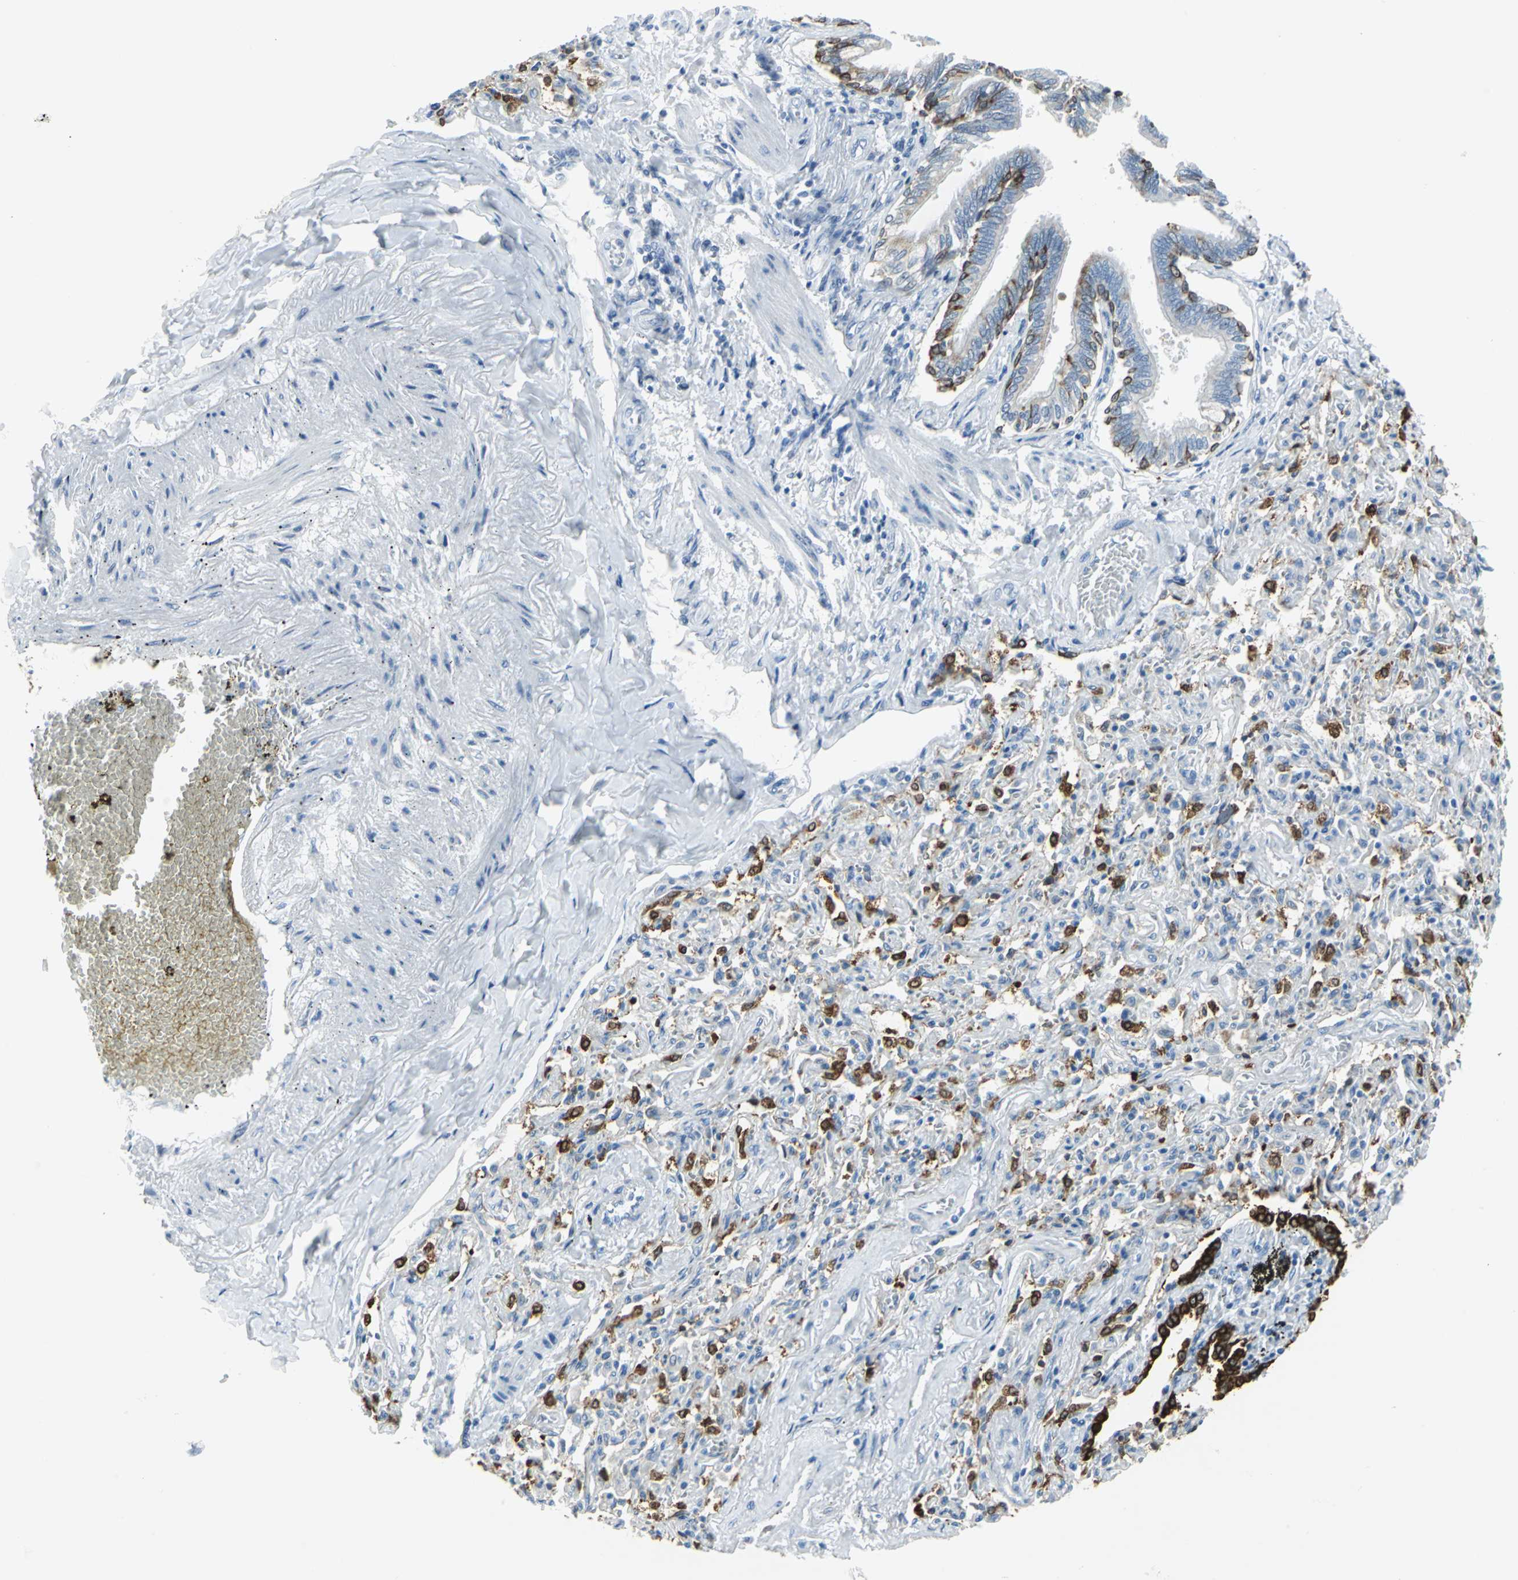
{"staining": {"intensity": "moderate", "quantity": ">75%", "location": "cytoplasmic/membranous"}, "tissue": "bronchus", "cell_type": "Respiratory epithelial cells", "image_type": "normal", "snomed": [{"axis": "morphology", "description": "Normal tissue, NOS"}, {"axis": "topography", "description": "Lung"}], "caption": "Immunohistochemistry image of unremarkable human bronchus stained for a protein (brown), which shows medium levels of moderate cytoplasmic/membranous positivity in about >75% of respiratory epithelial cells.", "gene": "CYB5A", "patient": {"sex": "male", "age": 64}}